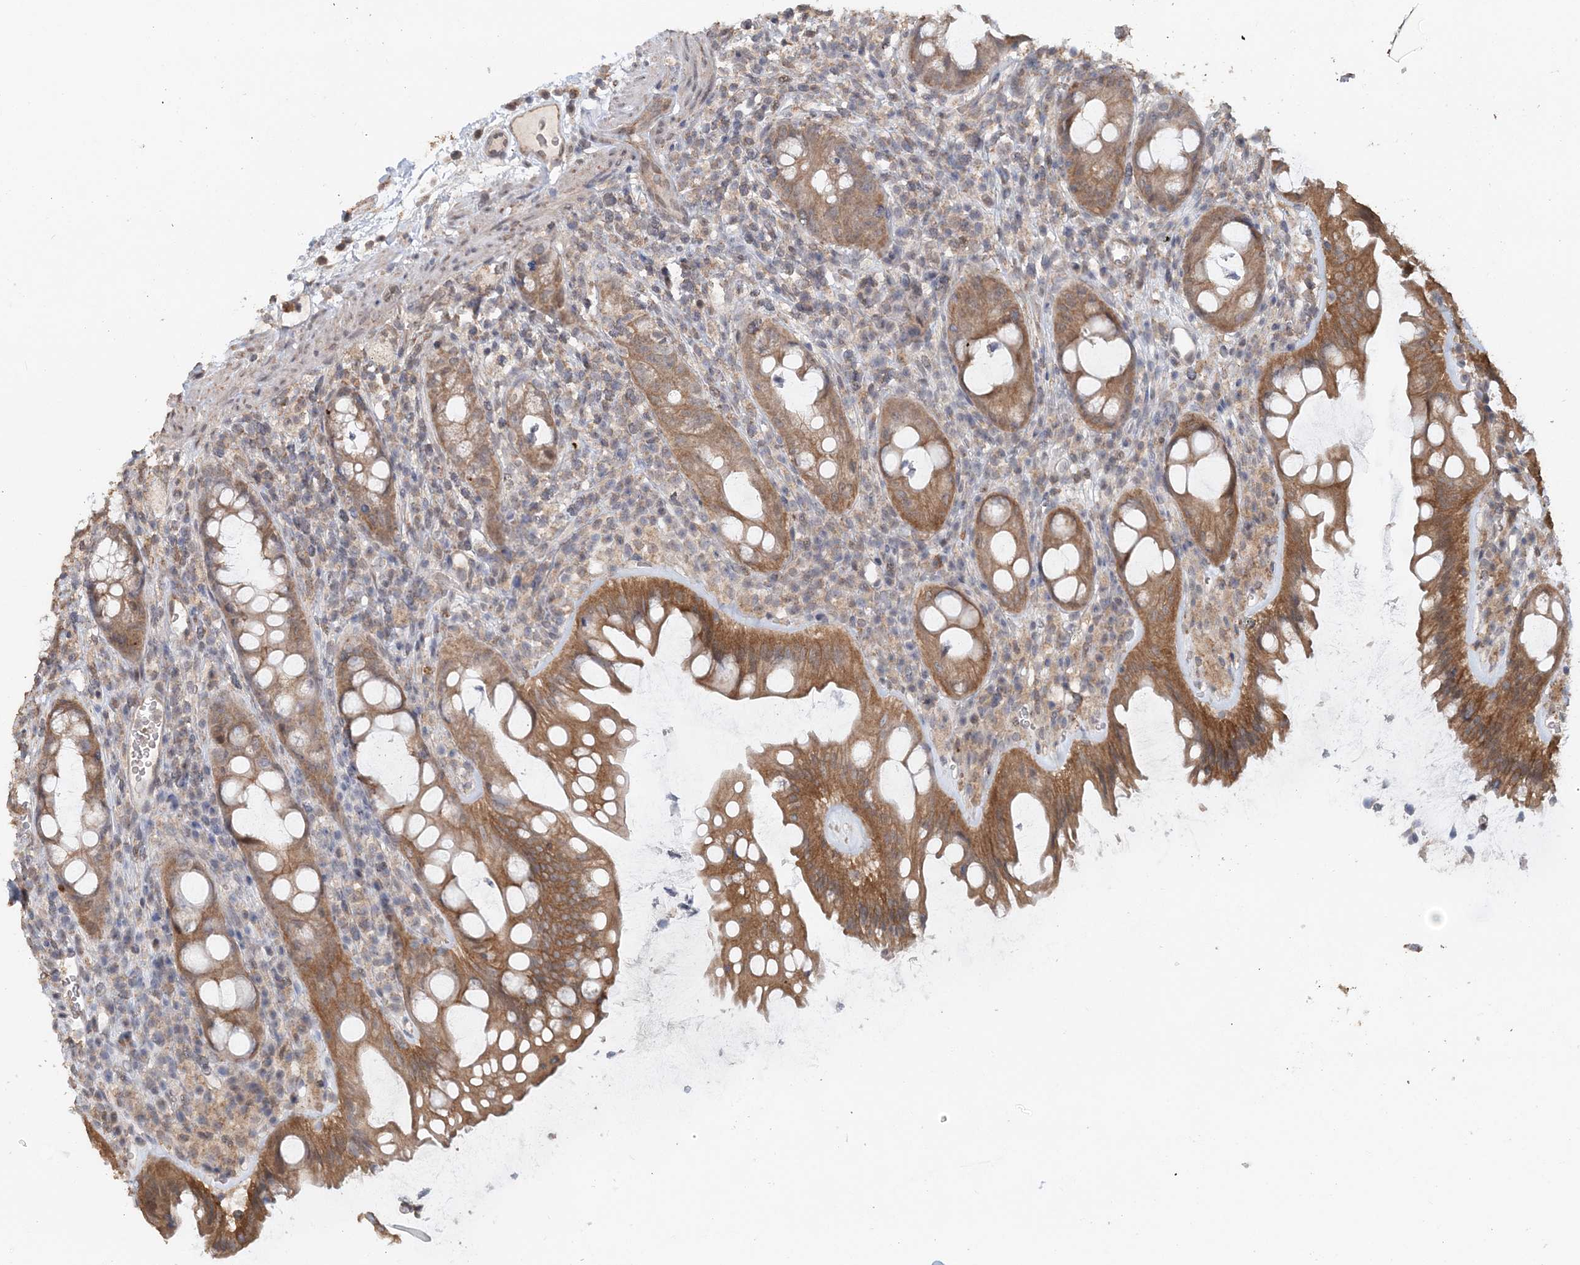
{"staining": {"intensity": "moderate", "quantity": ">75%", "location": "cytoplasmic/membranous"}, "tissue": "rectum", "cell_type": "Glandular cells", "image_type": "normal", "snomed": [{"axis": "morphology", "description": "Normal tissue, NOS"}, {"axis": "topography", "description": "Rectum"}], "caption": "This micrograph demonstrates immunohistochemistry staining of unremarkable human rectum, with medium moderate cytoplasmic/membranous positivity in about >75% of glandular cells.", "gene": "FBXO38", "patient": {"sex": "female", "age": 57}}